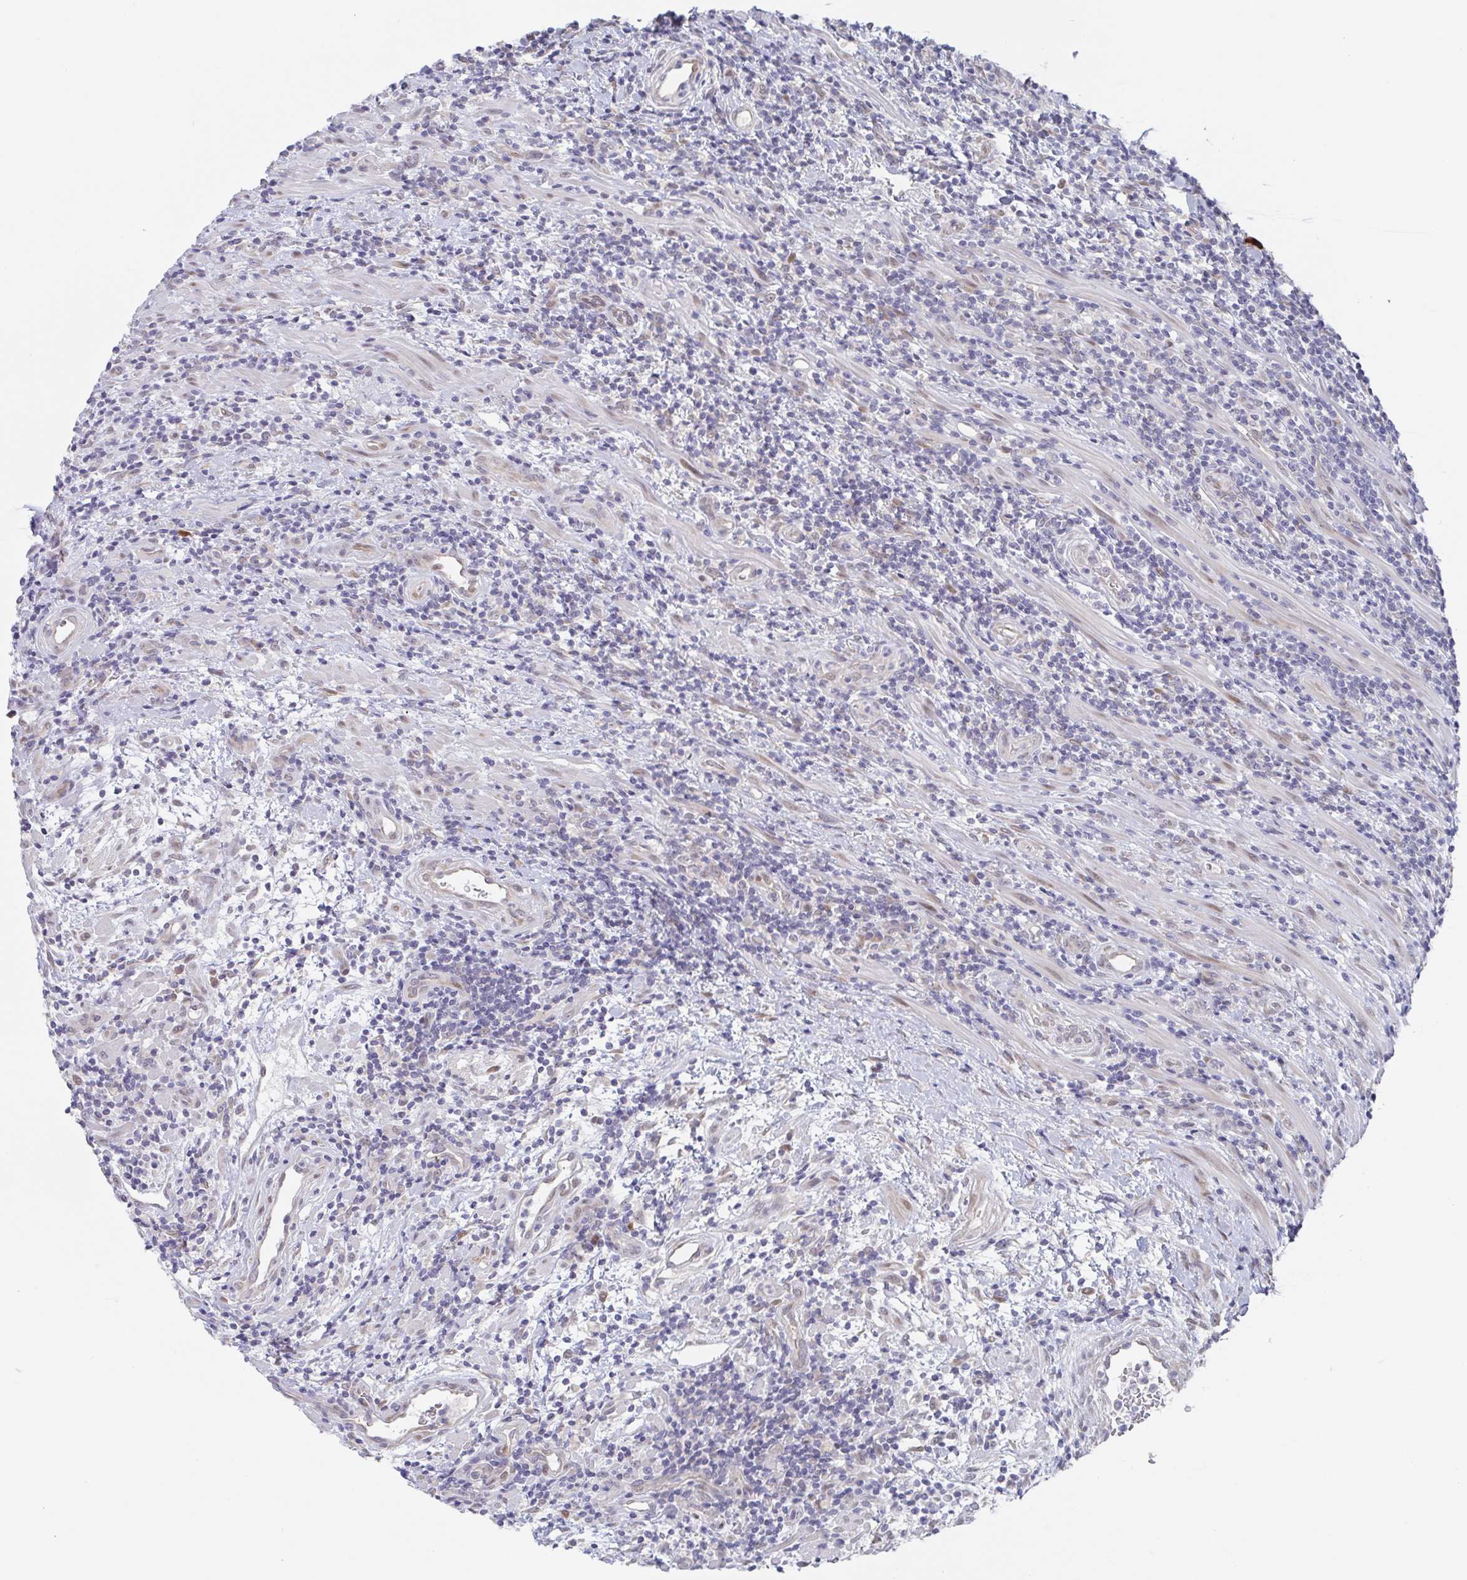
{"staining": {"intensity": "negative", "quantity": "none", "location": "none"}, "tissue": "lymphoma", "cell_type": "Tumor cells", "image_type": "cancer", "snomed": [{"axis": "morphology", "description": "Malignant lymphoma, non-Hodgkin's type, High grade"}, {"axis": "topography", "description": "Small intestine"}], "caption": "Immunohistochemistry image of human lymphoma stained for a protein (brown), which displays no expression in tumor cells.", "gene": "POU2F3", "patient": {"sex": "female", "age": 56}}